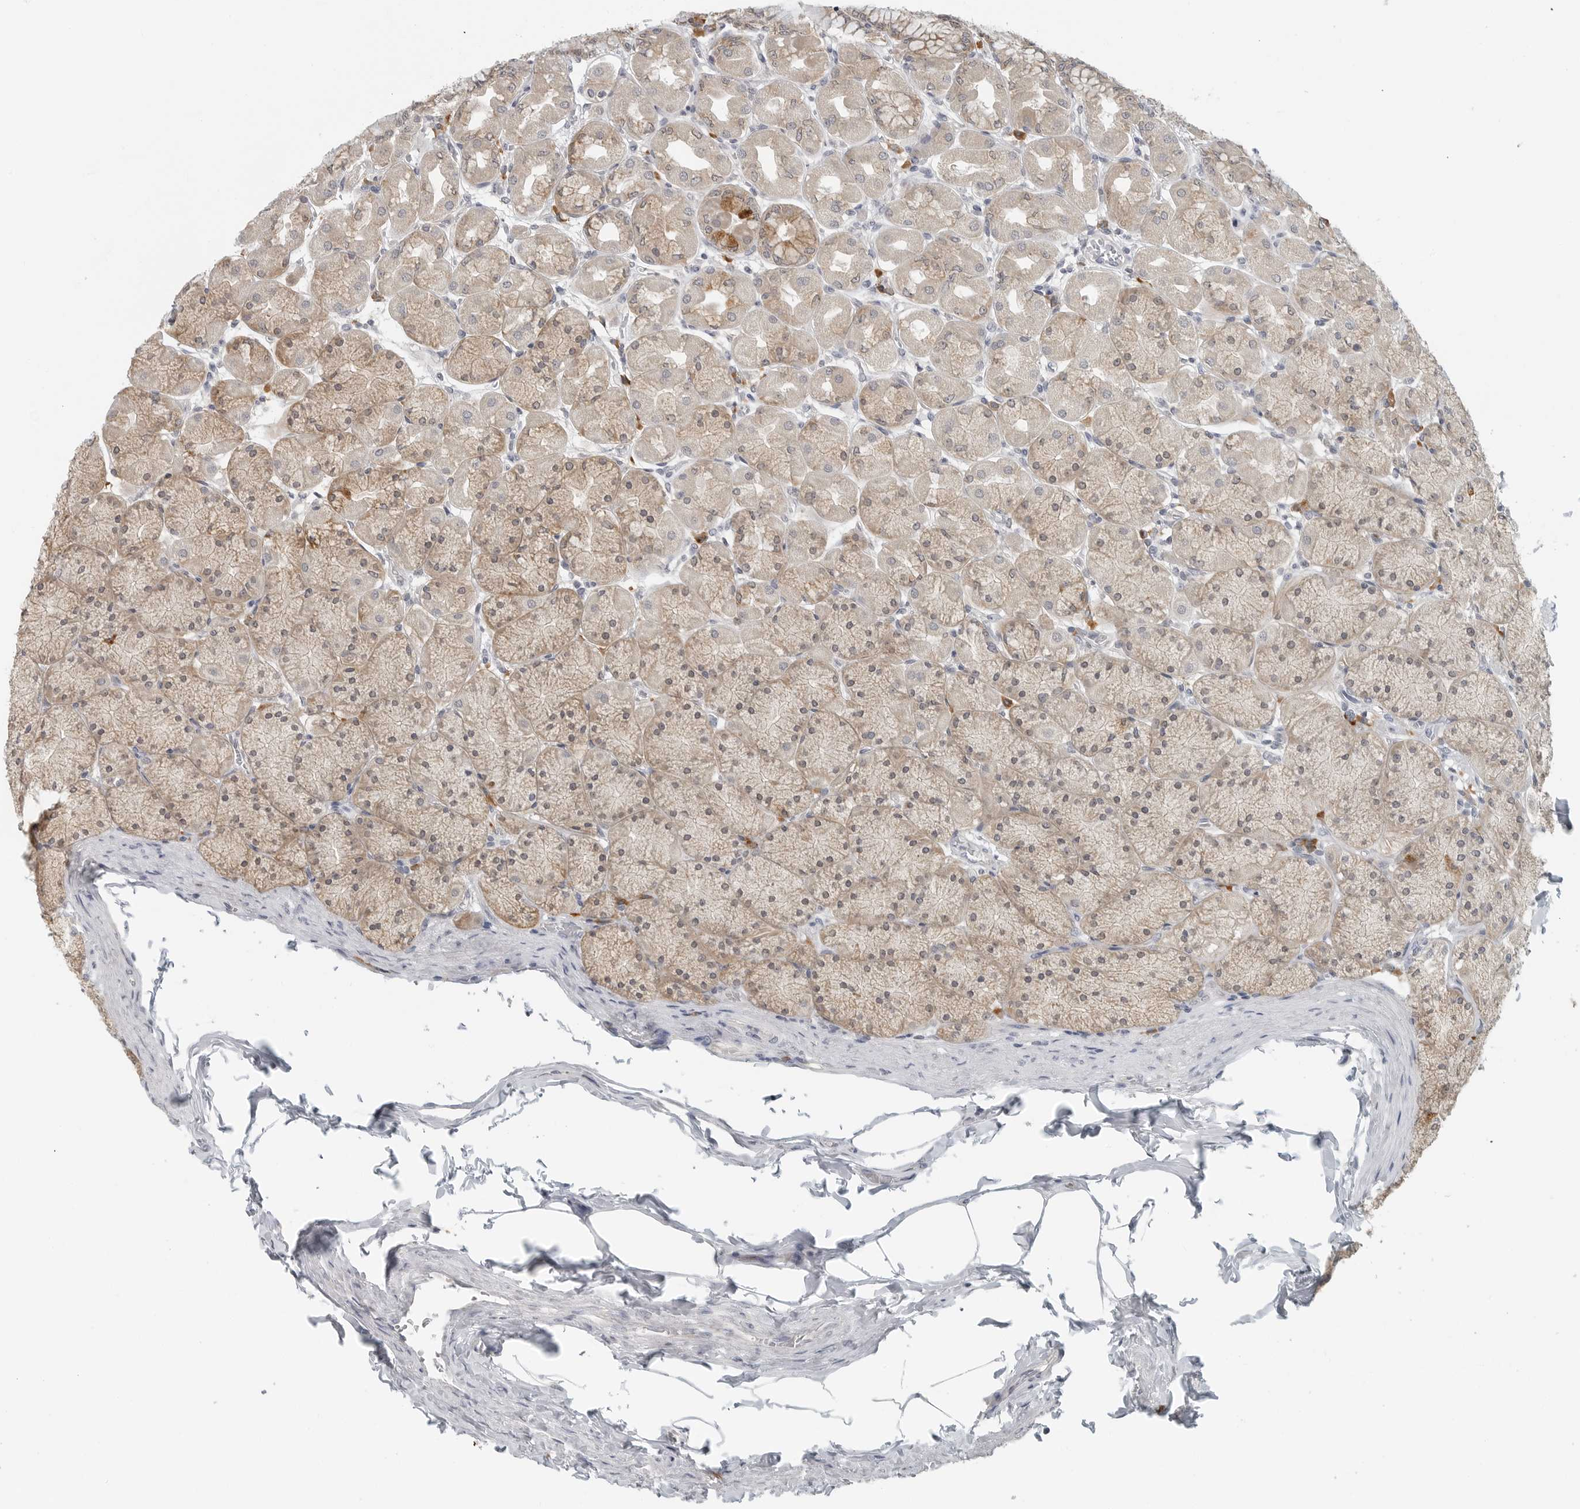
{"staining": {"intensity": "moderate", "quantity": "25%-75%", "location": "cytoplasmic/membranous"}, "tissue": "stomach", "cell_type": "Glandular cells", "image_type": "normal", "snomed": [{"axis": "morphology", "description": "Normal tissue, NOS"}, {"axis": "topography", "description": "Stomach, upper"}], "caption": "Glandular cells exhibit medium levels of moderate cytoplasmic/membranous expression in about 25%-75% of cells in normal stomach. The staining was performed using DAB (3,3'-diaminobenzidine) to visualize the protein expression in brown, while the nuclei were stained in blue with hematoxylin (Magnification: 20x).", "gene": "IL12RB2", "patient": {"sex": "female", "age": 56}}